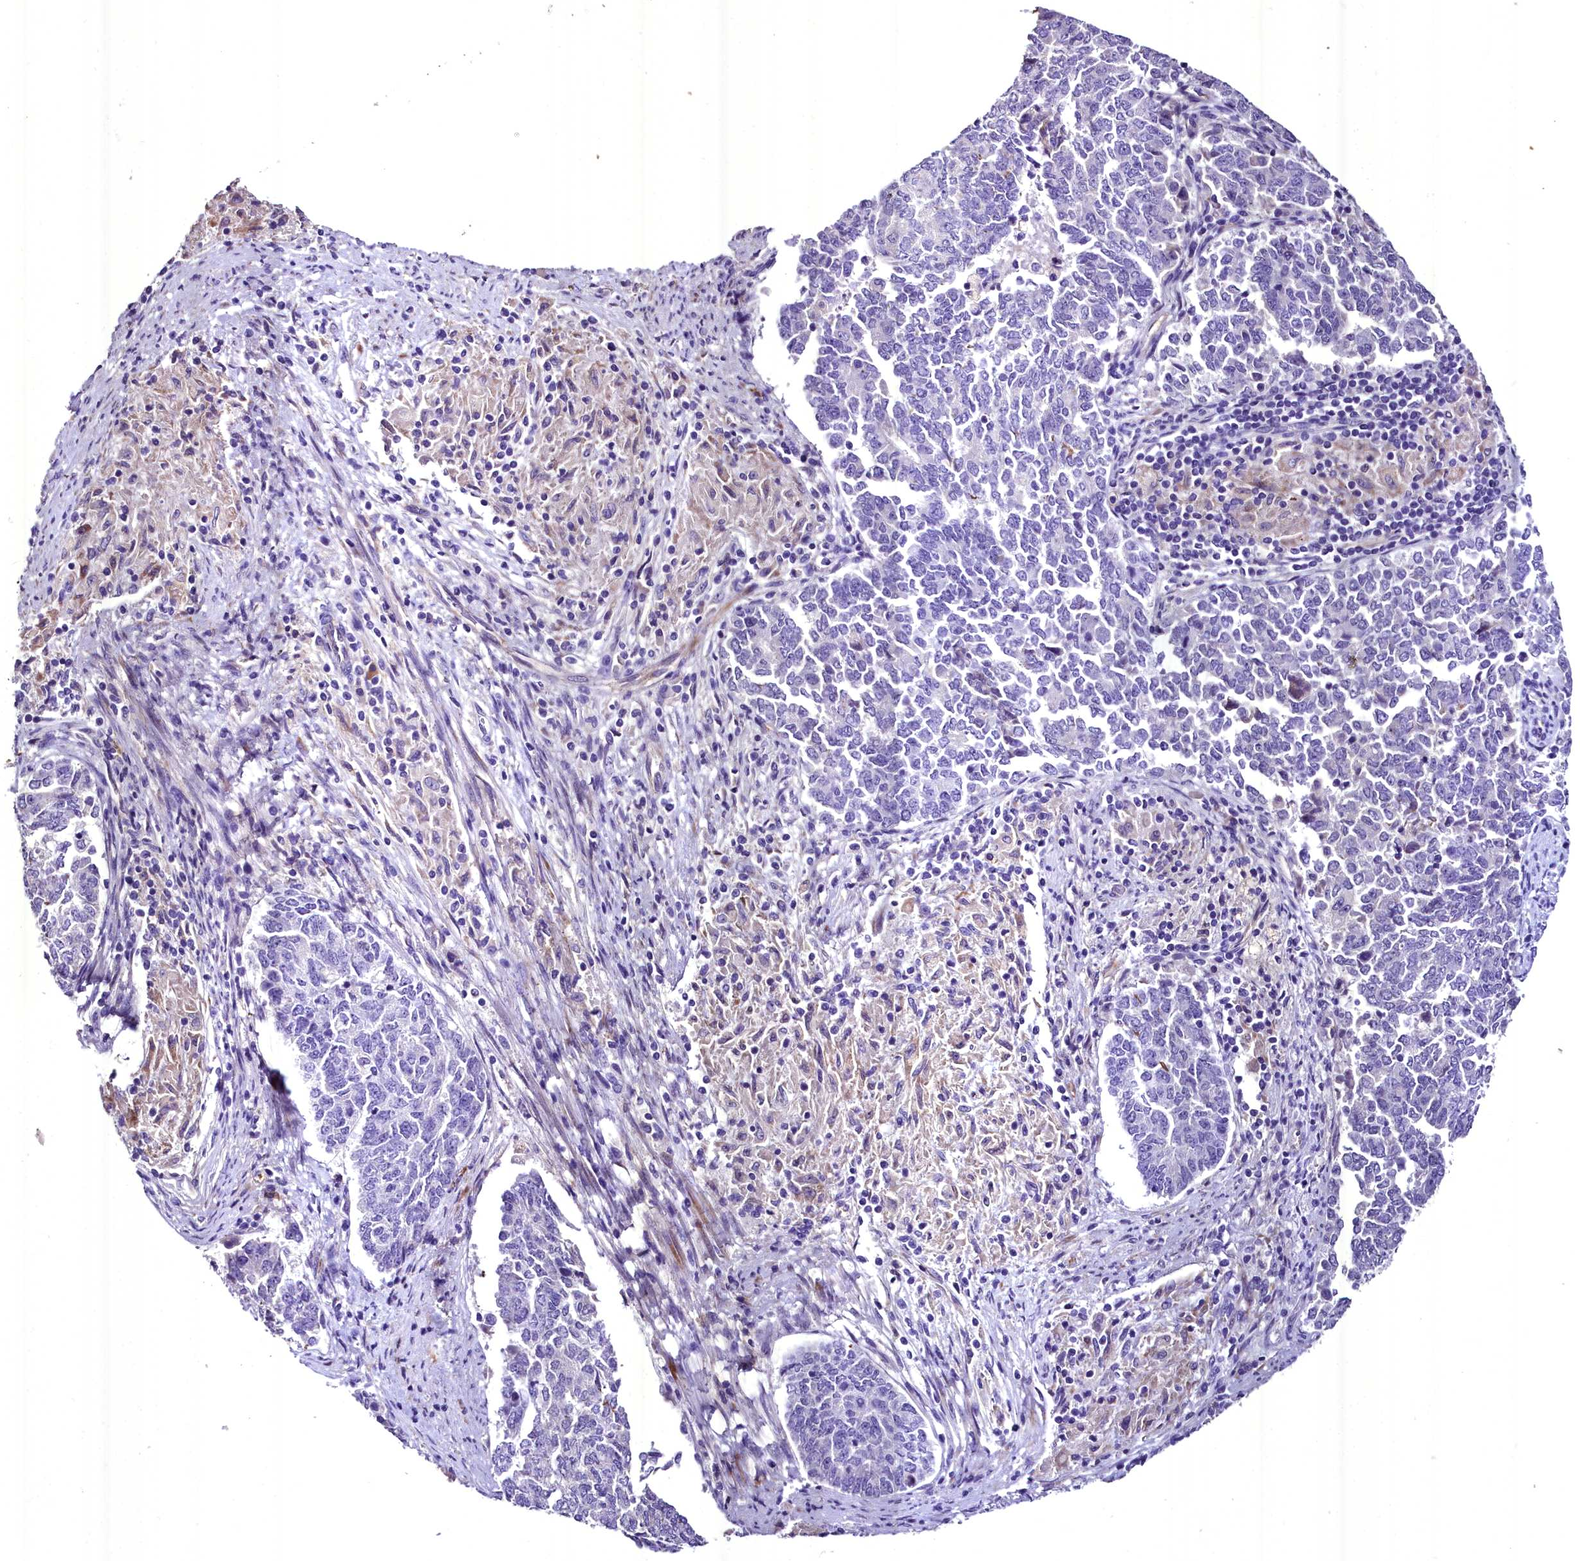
{"staining": {"intensity": "negative", "quantity": "none", "location": "none"}, "tissue": "endometrial cancer", "cell_type": "Tumor cells", "image_type": "cancer", "snomed": [{"axis": "morphology", "description": "Adenocarcinoma, NOS"}, {"axis": "topography", "description": "Endometrium"}], "caption": "Human endometrial cancer stained for a protein using IHC exhibits no staining in tumor cells.", "gene": "MS4A18", "patient": {"sex": "female", "age": 80}}